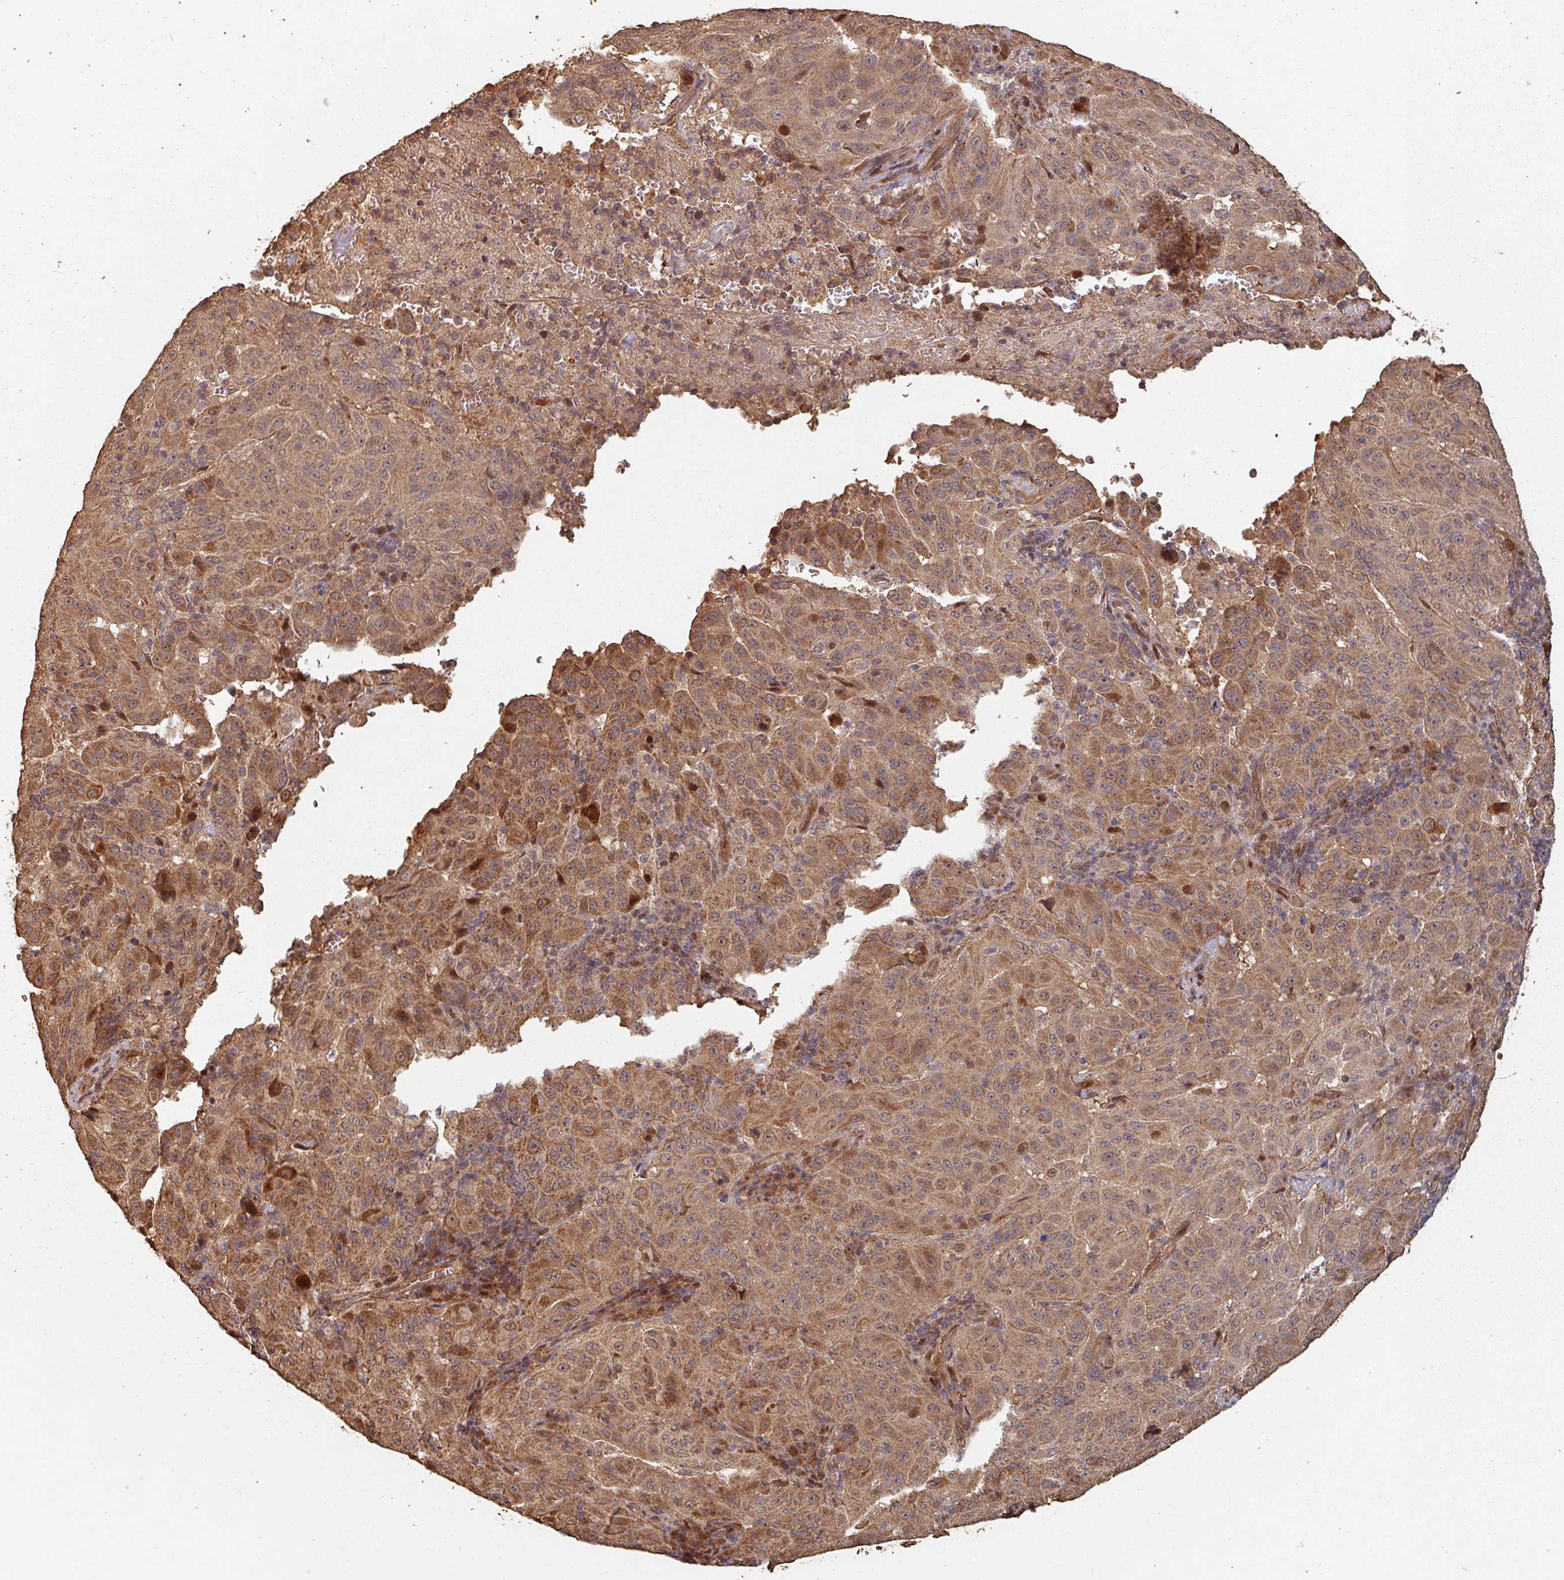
{"staining": {"intensity": "moderate", "quantity": ">75%", "location": "cytoplasmic/membranous,nuclear"}, "tissue": "pancreatic cancer", "cell_type": "Tumor cells", "image_type": "cancer", "snomed": [{"axis": "morphology", "description": "Adenocarcinoma, NOS"}, {"axis": "topography", "description": "Pancreas"}], "caption": "Pancreatic cancer stained for a protein (brown) displays moderate cytoplasmic/membranous and nuclear positive positivity in approximately >75% of tumor cells.", "gene": "EID1", "patient": {"sex": "male", "age": 63}}